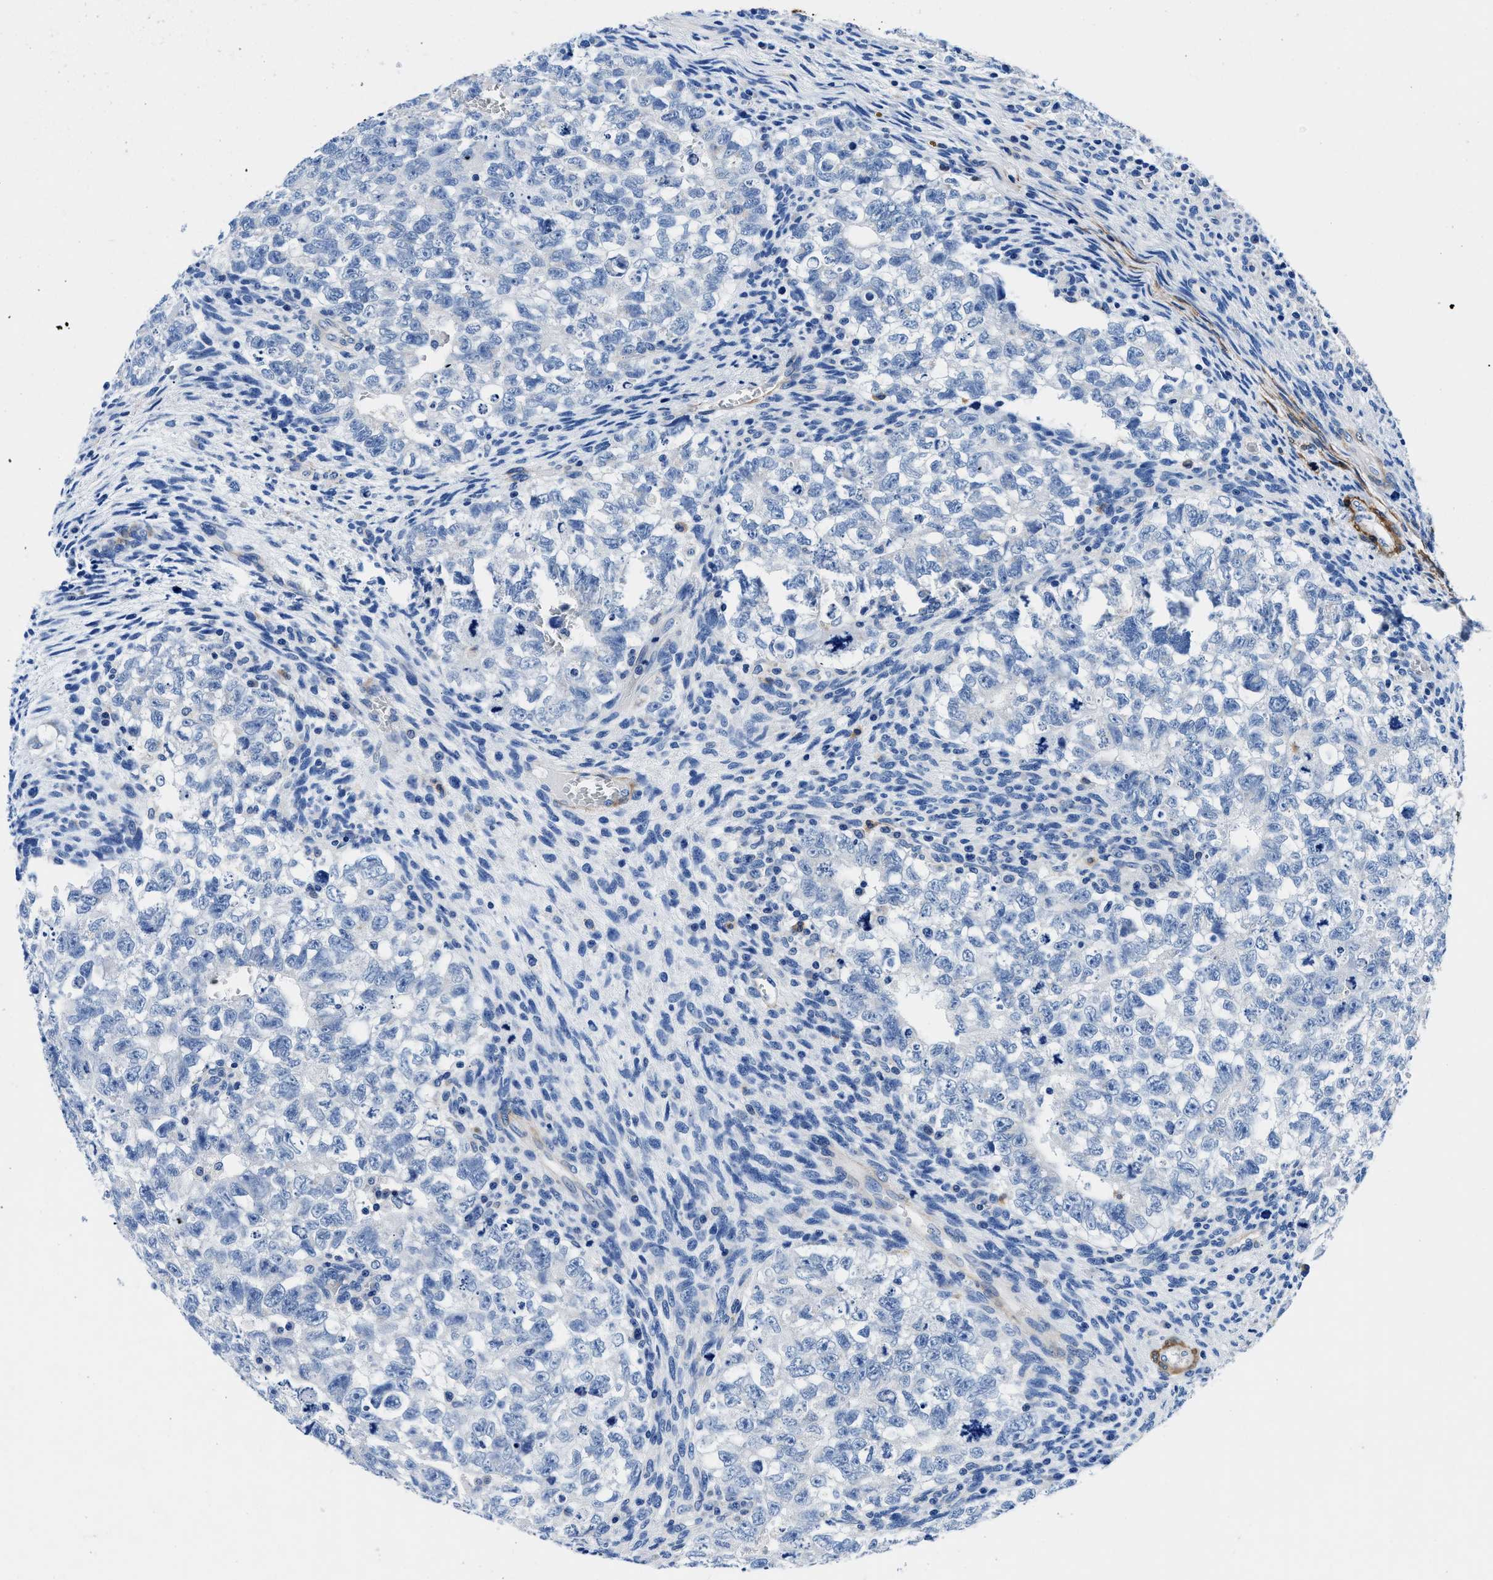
{"staining": {"intensity": "negative", "quantity": "none", "location": "none"}, "tissue": "testis cancer", "cell_type": "Tumor cells", "image_type": "cancer", "snomed": [{"axis": "morphology", "description": "Seminoma, NOS"}, {"axis": "morphology", "description": "Carcinoma, Embryonal, NOS"}, {"axis": "topography", "description": "Testis"}], "caption": "Immunohistochemistry (IHC) image of seminoma (testis) stained for a protein (brown), which reveals no positivity in tumor cells. The staining is performed using DAB brown chromogen with nuclei counter-stained in using hematoxylin.", "gene": "TEX261", "patient": {"sex": "male", "age": 38}}